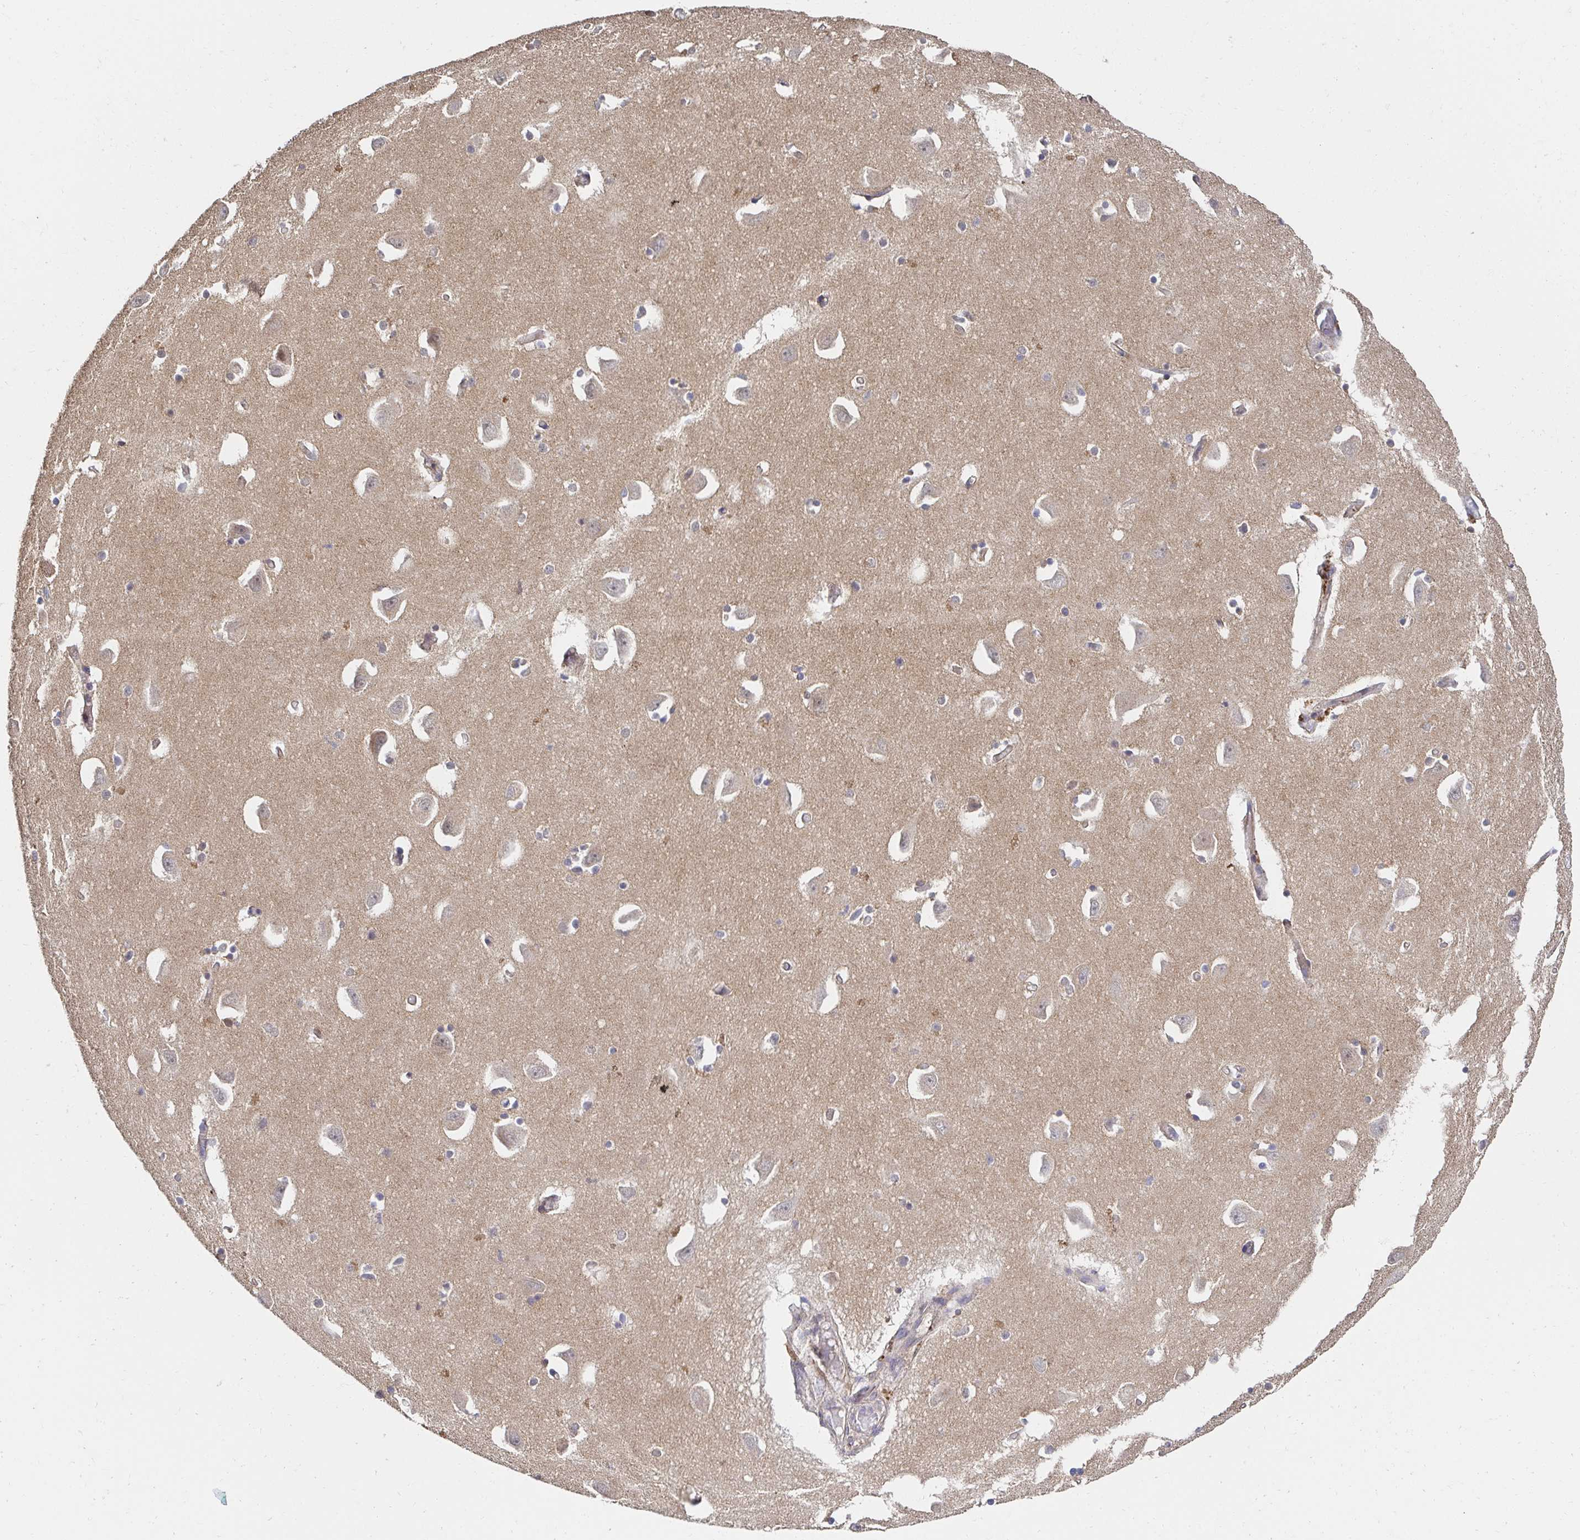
{"staining": {"intensity": "negative", "quantity": "none", "location": "none"}, "tissue": "caudate", "cell_type": "Glial cells", "image_type": "normal", "snomed": [{"axis": "morphology", "description": "Normal tissue, NOS"}, {"axis": "topography", "description": "Lateral ventricle wall"}, {"axis": "topography", "description": "Hippocampus"}], "caption": "Histopathology image shows no significant protein expression in glial cells of normal caudate.", "gene": "APBB1", "patient": {"sex": "female", "age": 63}}